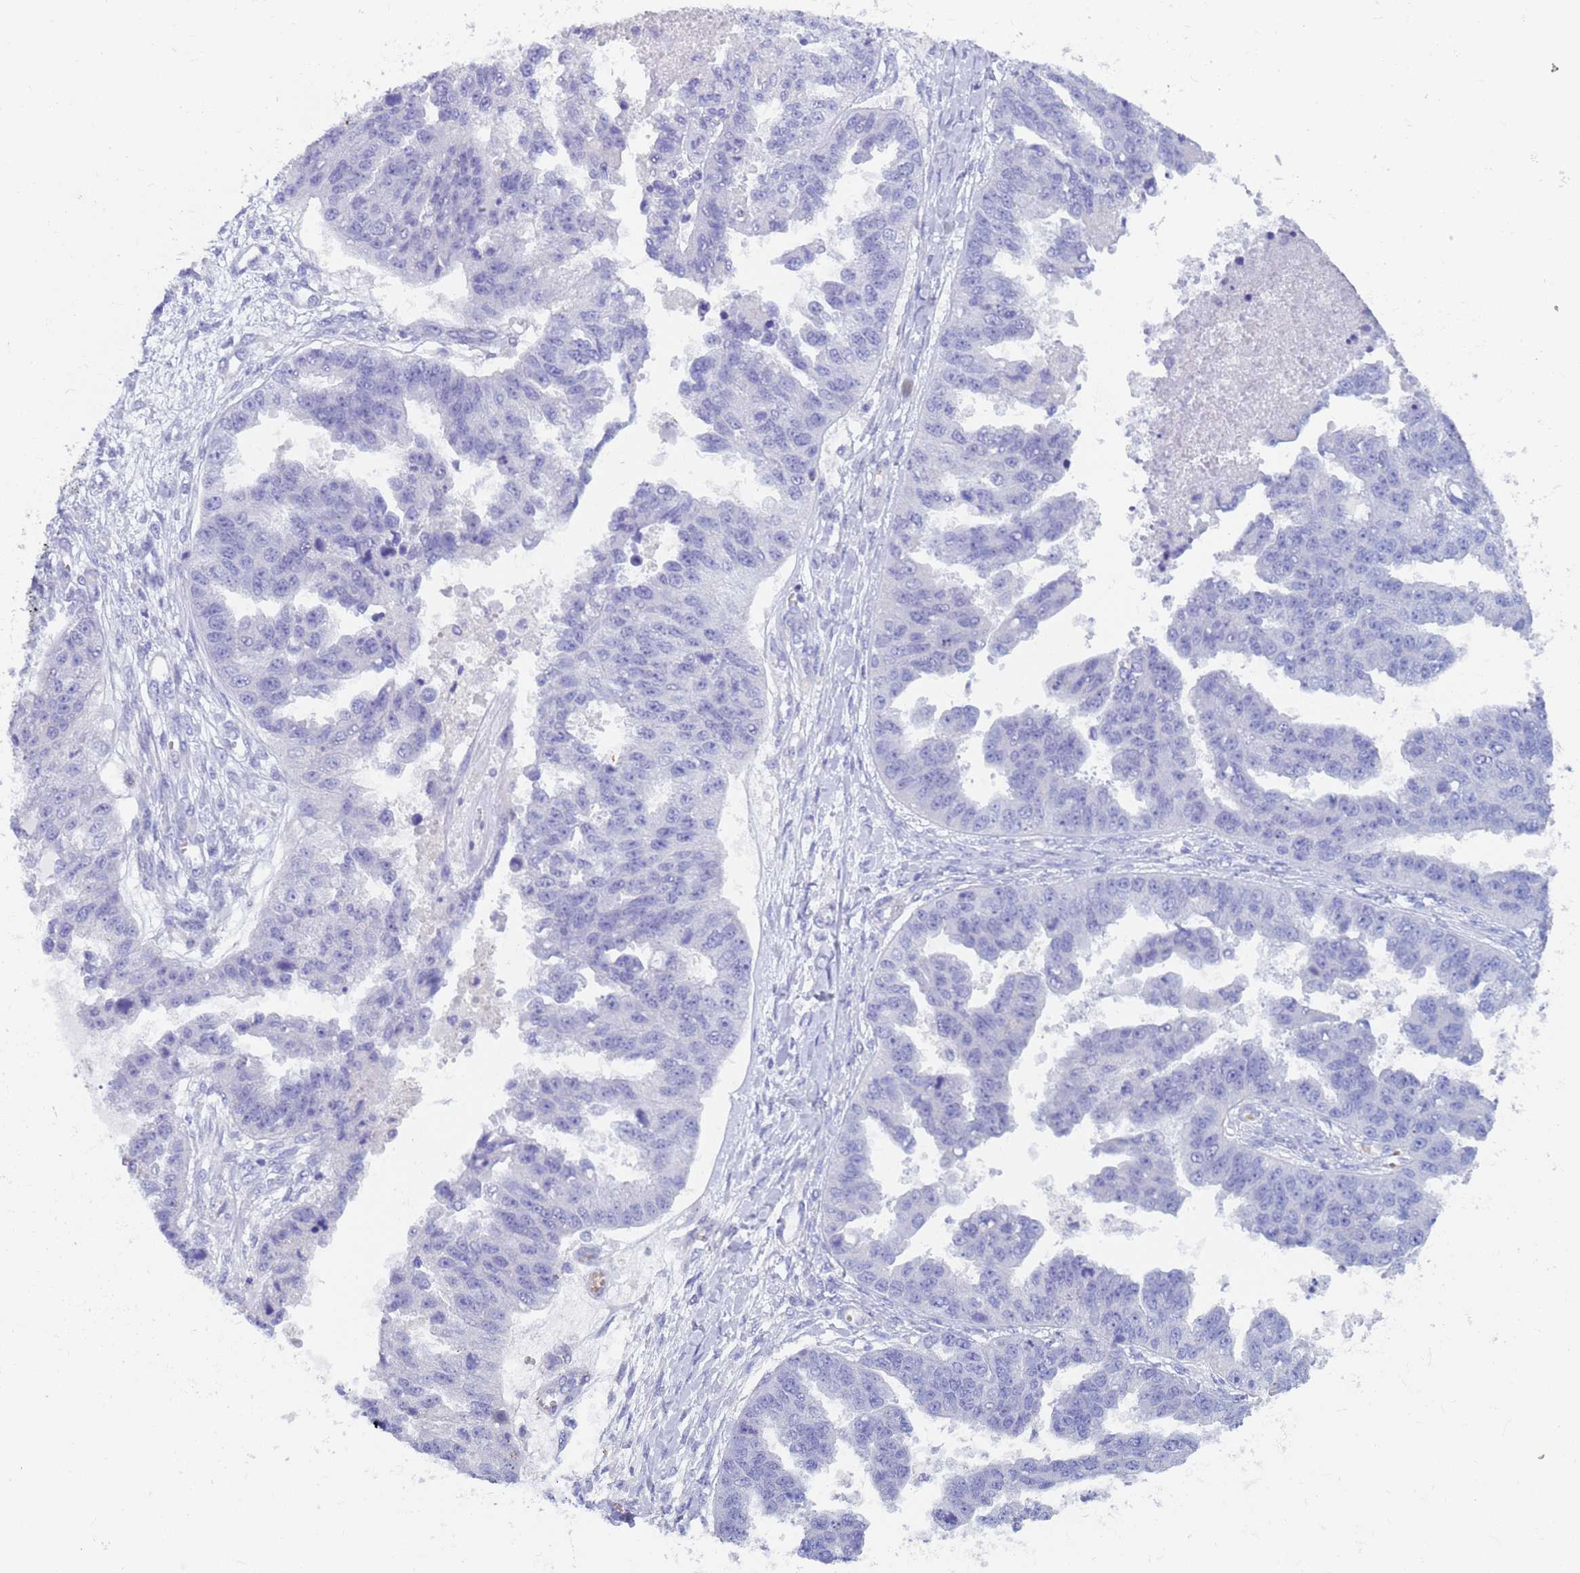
{"staining": {"intensity": "negative", "quantity": "none", "location": "none"}, "tissue": "ovarian cancer", "cell_type": "Tumor cells", "image_type": "cancer", "snomed": [{"axis": "morphology", "description": "Cystadenocarcinoma, serous, NOS"}, {"axis": "topography", "description": "Ovary"}], "caption": "An IHC photomicrograph of ovarian cancer (serous cystadenocarcinoma) is shown. There is no staining in tumor cells of ovarian cancer (serous cystadenocarcinoma). The staining is performed using DAB (3,3'-diaminobenzidine) brown chromogen with nuclei counter-stained in using hematoxylin.", "gene": "KBTBD3", "patient": {"sex": "female", "age": 58}}